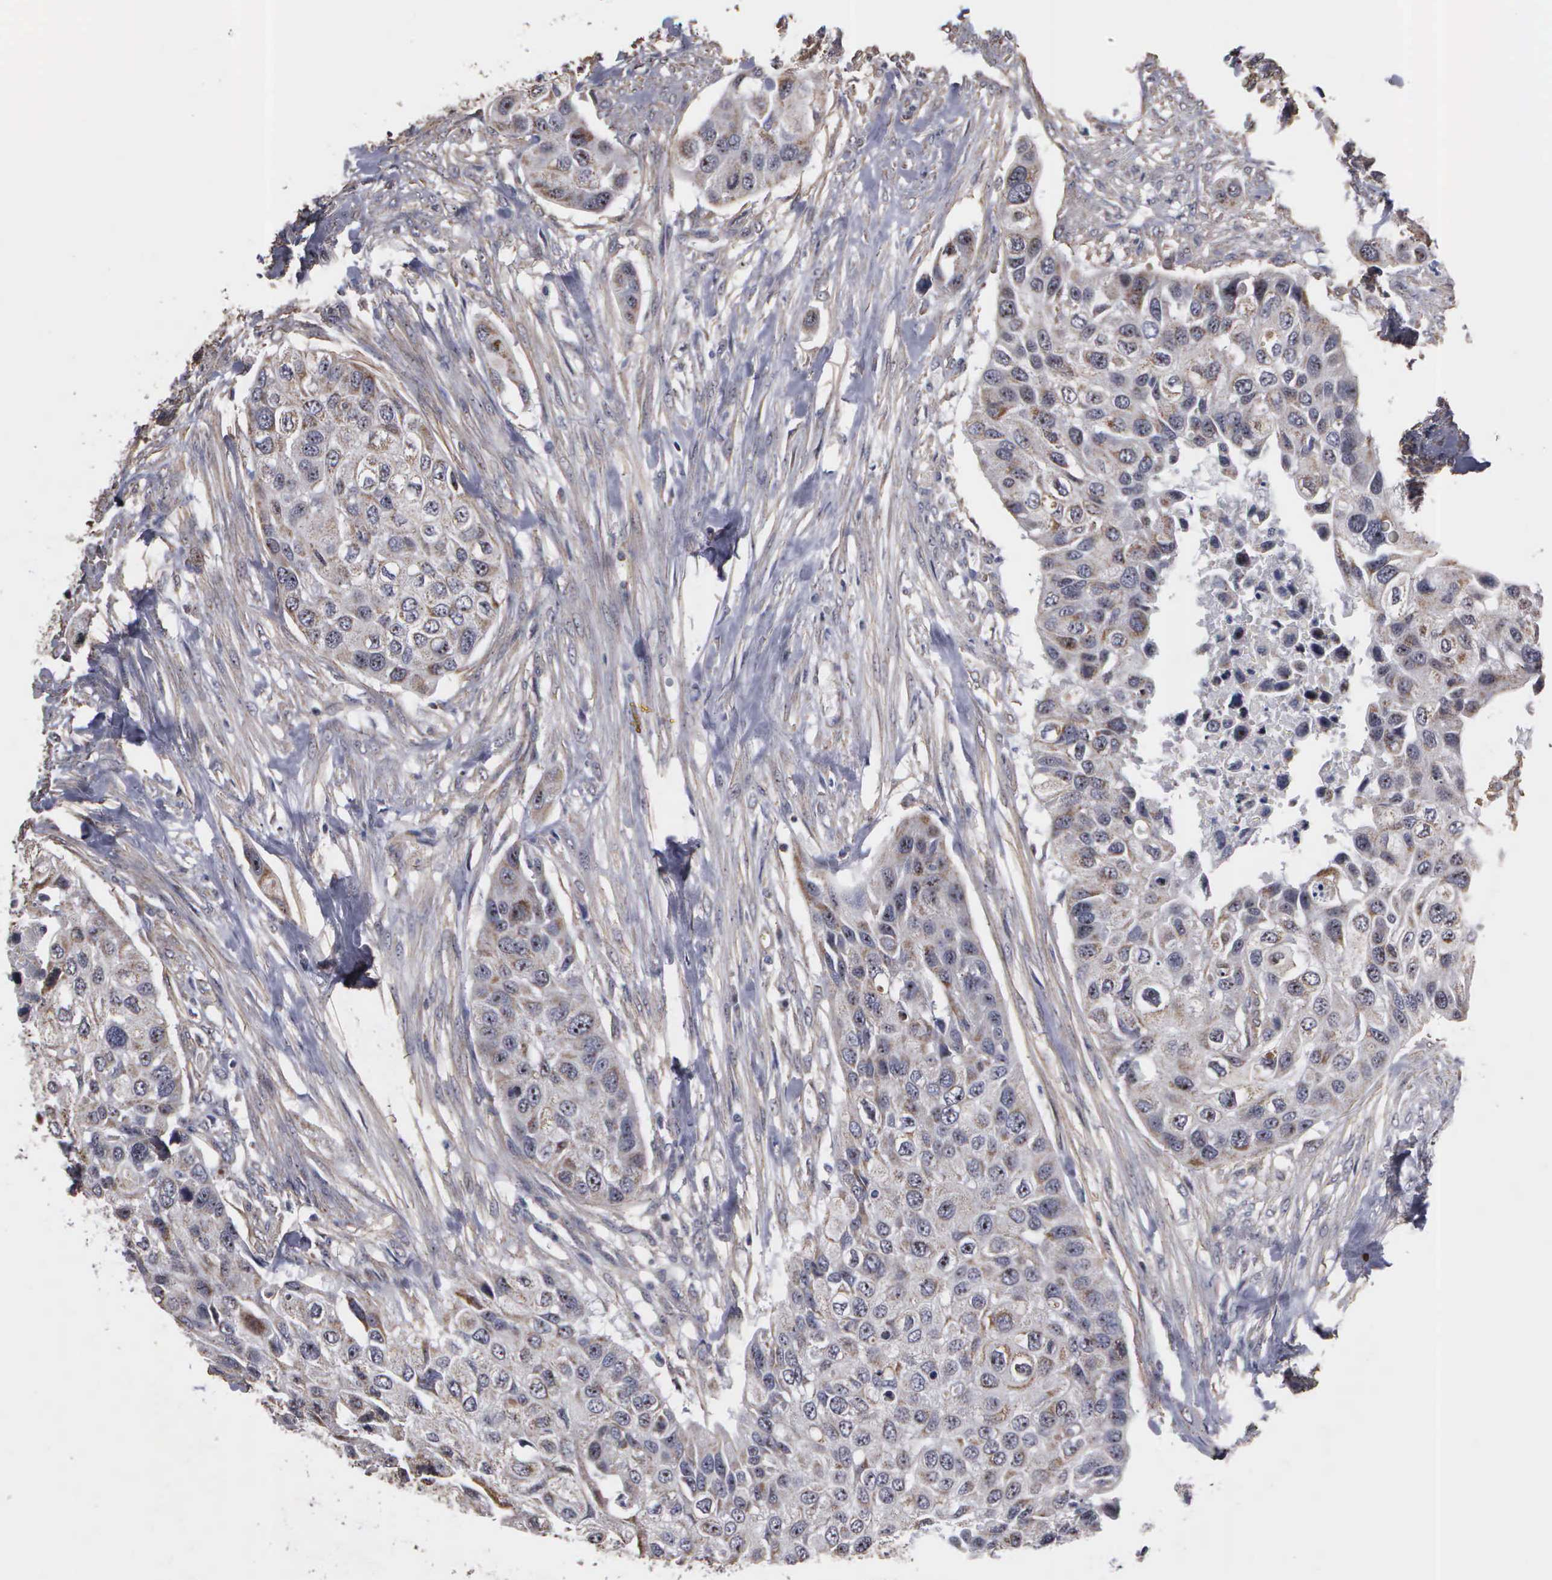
{"staining": {"intensity": "weak", "quantity": "25%-75%", "location": "cytoplasmic/membranous,nuclear"}, "tissue": "urothelial cancer", "cell_type": "Tumor cells", "image_type": "cancer", "snomed": [{"axis": "morphology", "description": "Urothelial carcinoma, High grade"}, {"axis": "topography", "description": "Urinary bladder"}], "caption": "Approximately 25%-75% of tumor cells in high-grade urothelial carcinoma show weak cytoplasmic/membranous and nuclear protein expression as visualized by brown immunohistochemical staining.", "gene": "NGDN", "patient": {"sex": "male", "age": 55}}